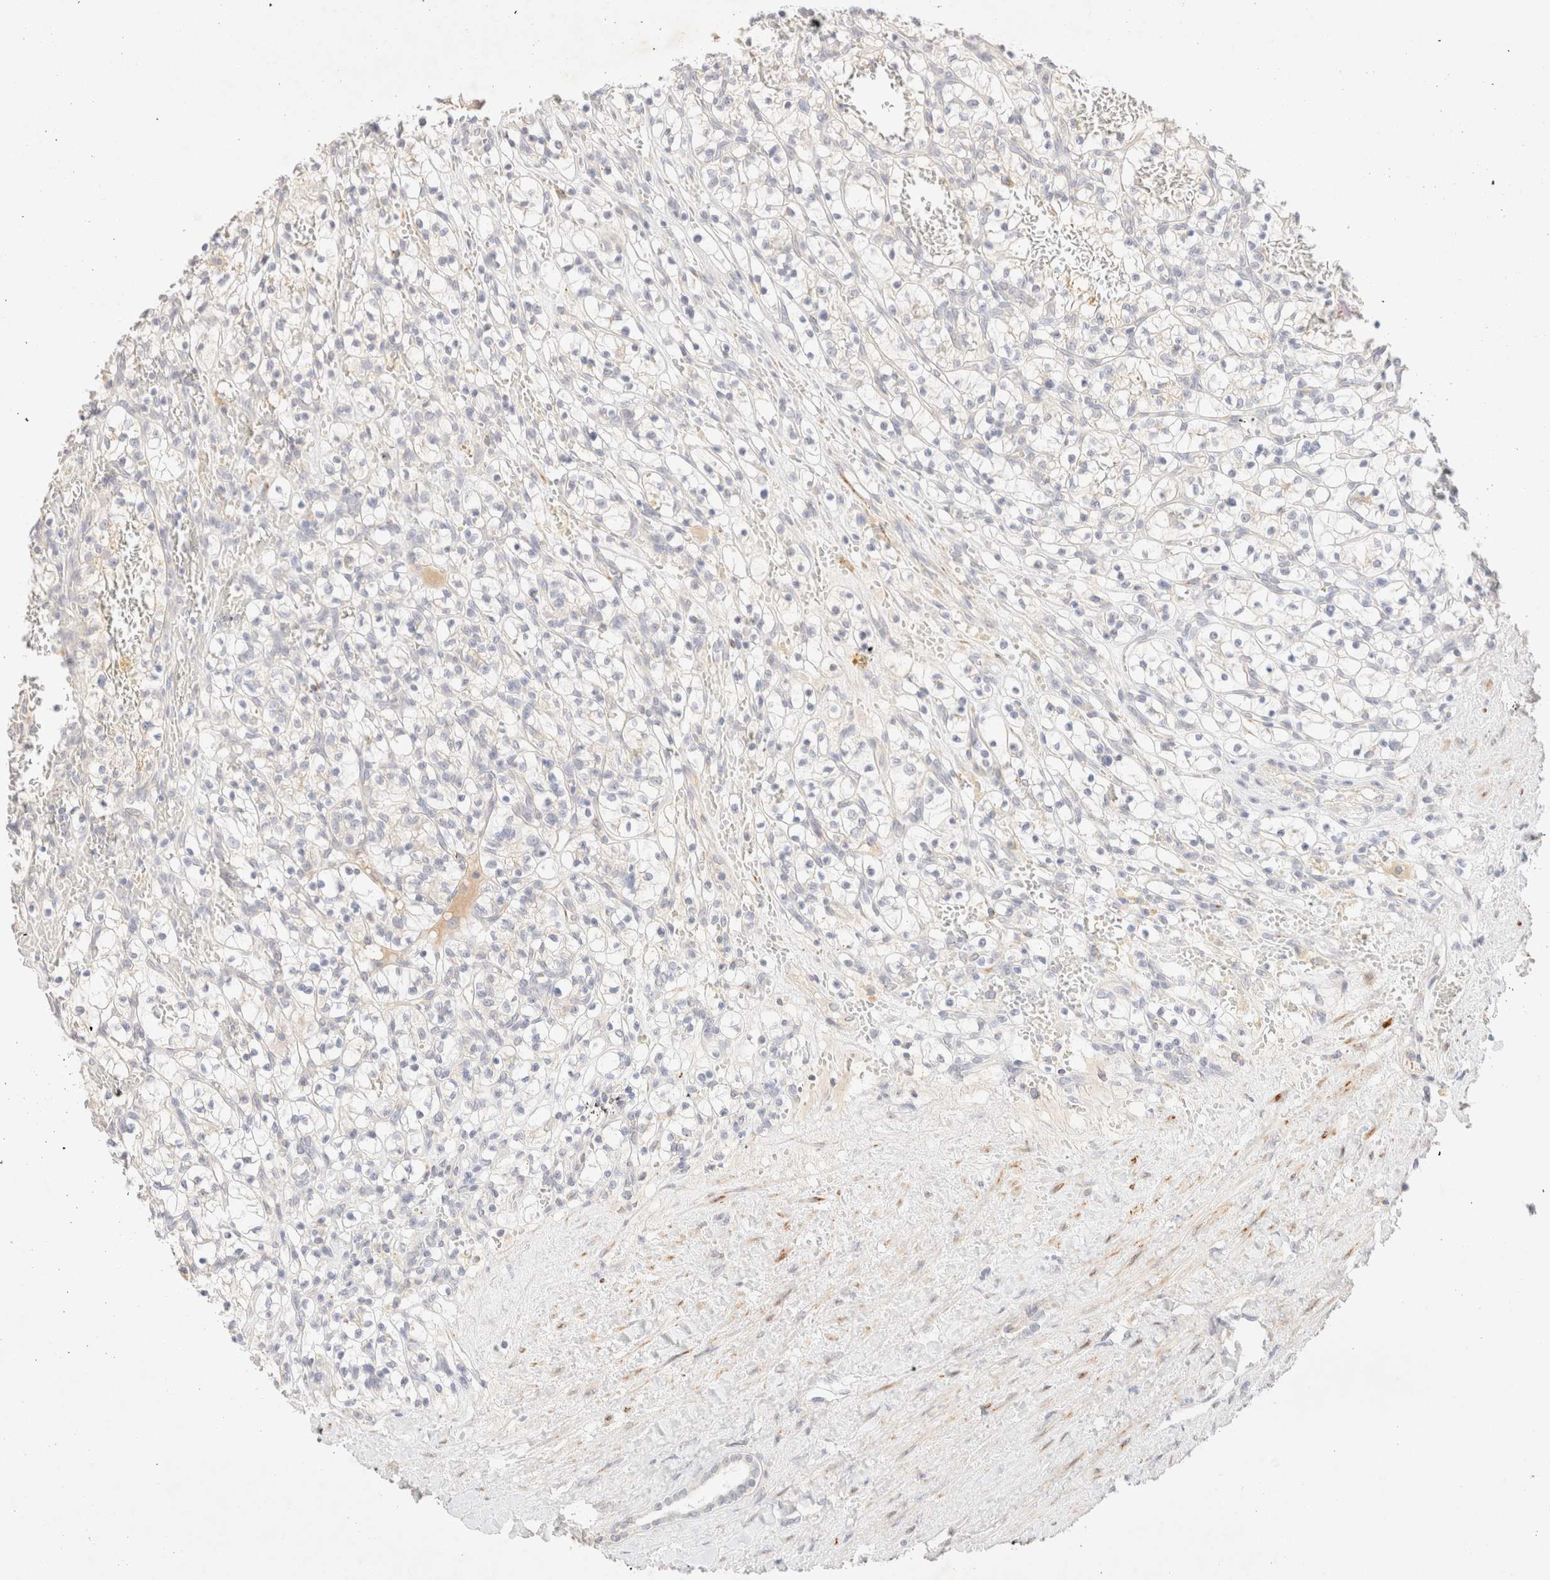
{"staining": {"intensity": "negative", "quantity": "none", "location": "none"}, "tissue": "renal cancer", "cell_type": "Tumor cells", "image_type": "cancer", "snomed": [{"axis": "morphology", "description": "Adenocarcinoma, NOS"}, {"axis": "topography", "description": "Kidney"}], "caption": "Tumor cells show no significant expression in renal cancer. (DAB IHC with hematoxylin counter stain).", "gene": "SNTB1", "patient": {"sex": "female", "age": 57}}